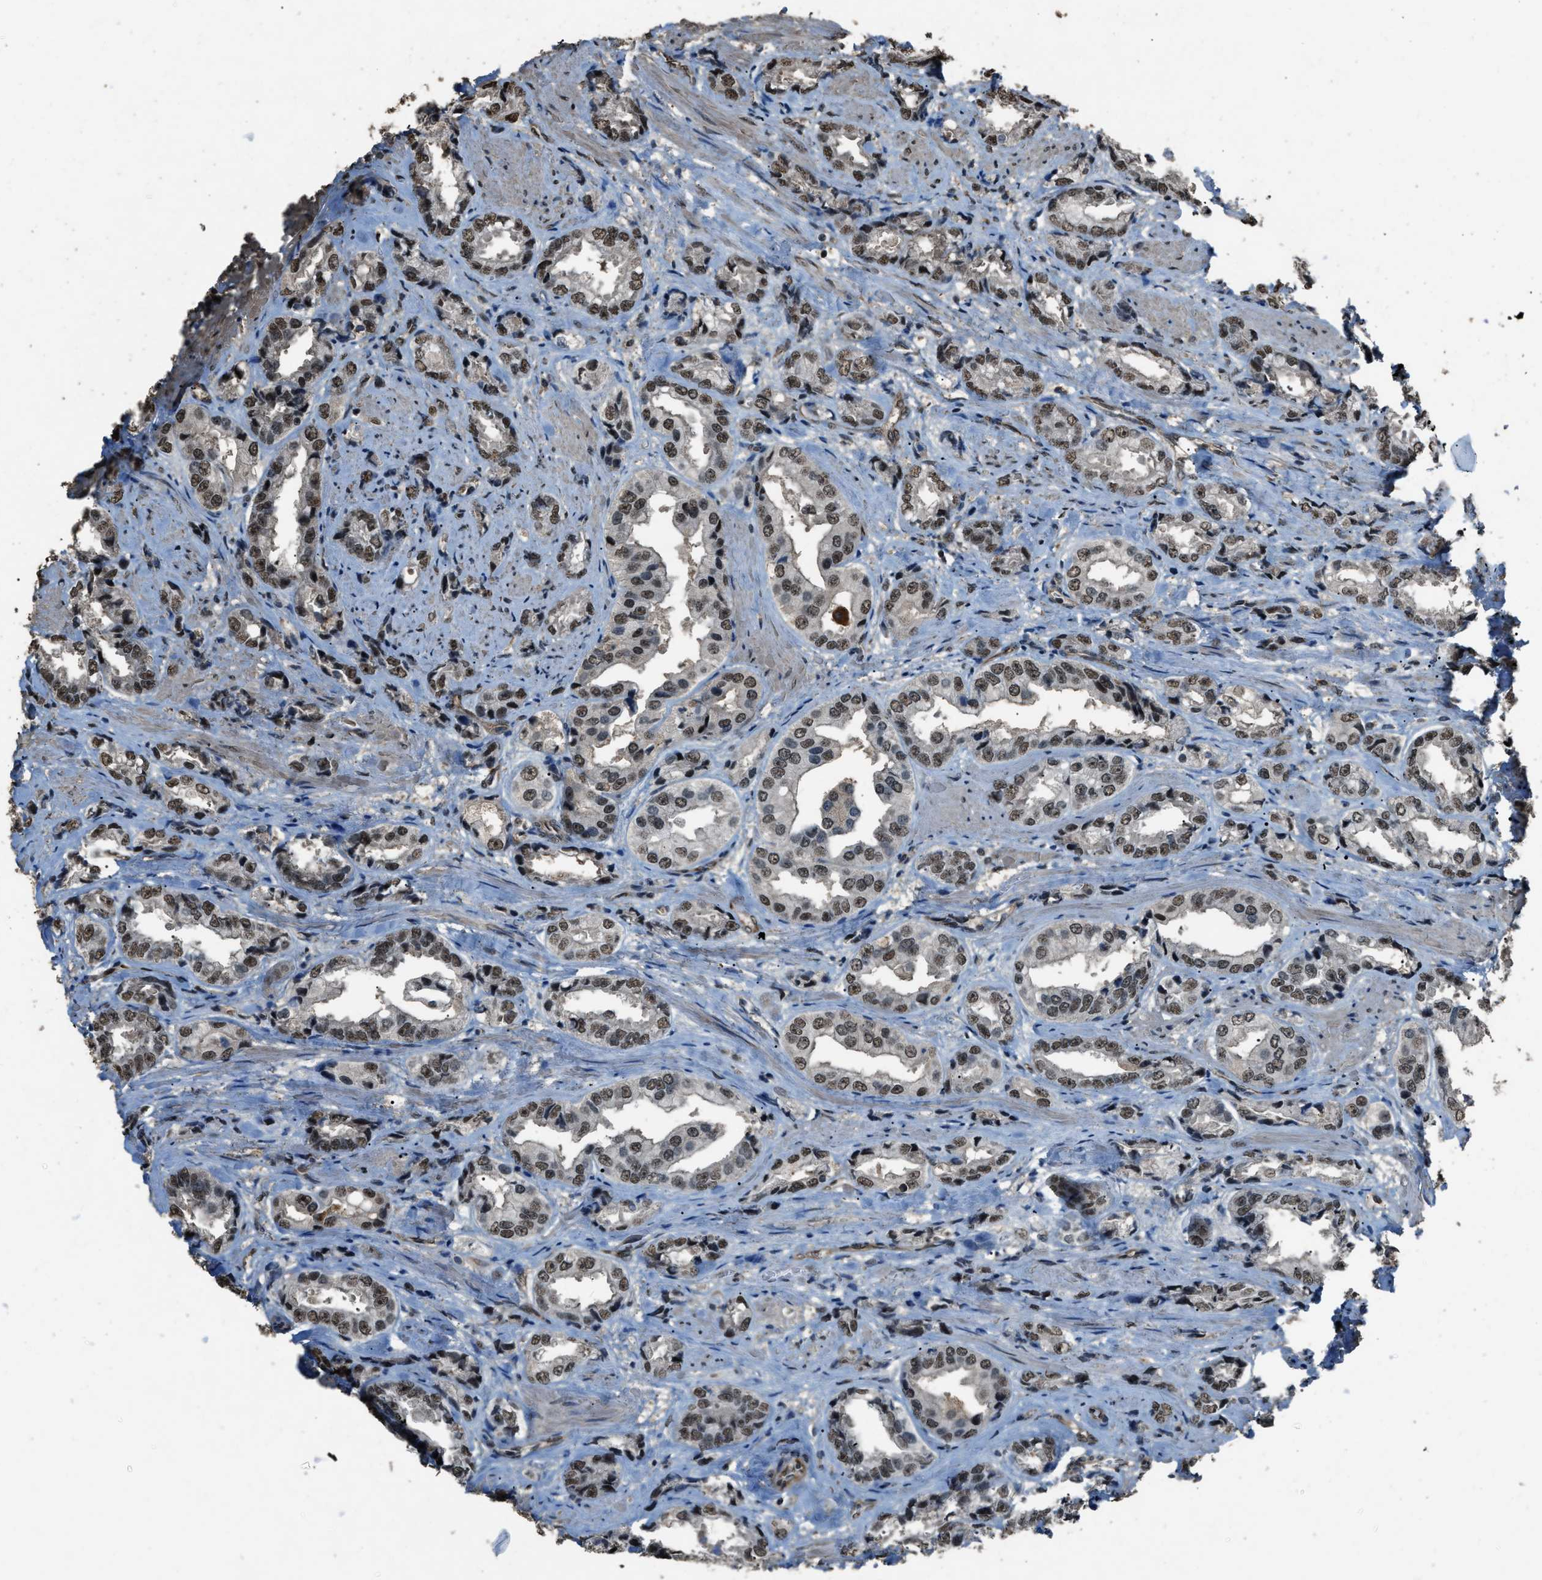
{"staining": {"intensity": "moderate", "quantity": ">75%", "location": "nuclear"}, "tissue": "prostate cancer", "cell_type": "Tumor cells", "image_type": "cancer", "snomed": [{"axis": "morphology", "description": "Adenocarcinoma, High grade"}, {"axis": "topography", "description": "Prostate"}], "caption": "Approximately >75% of tumor cells in human prostate cancer display moderate nuclear protein expression as visualized by brown immunohistochemical staining.", "gene": "SERTAD2", "patient": {"sex": "male", "age": 61}}